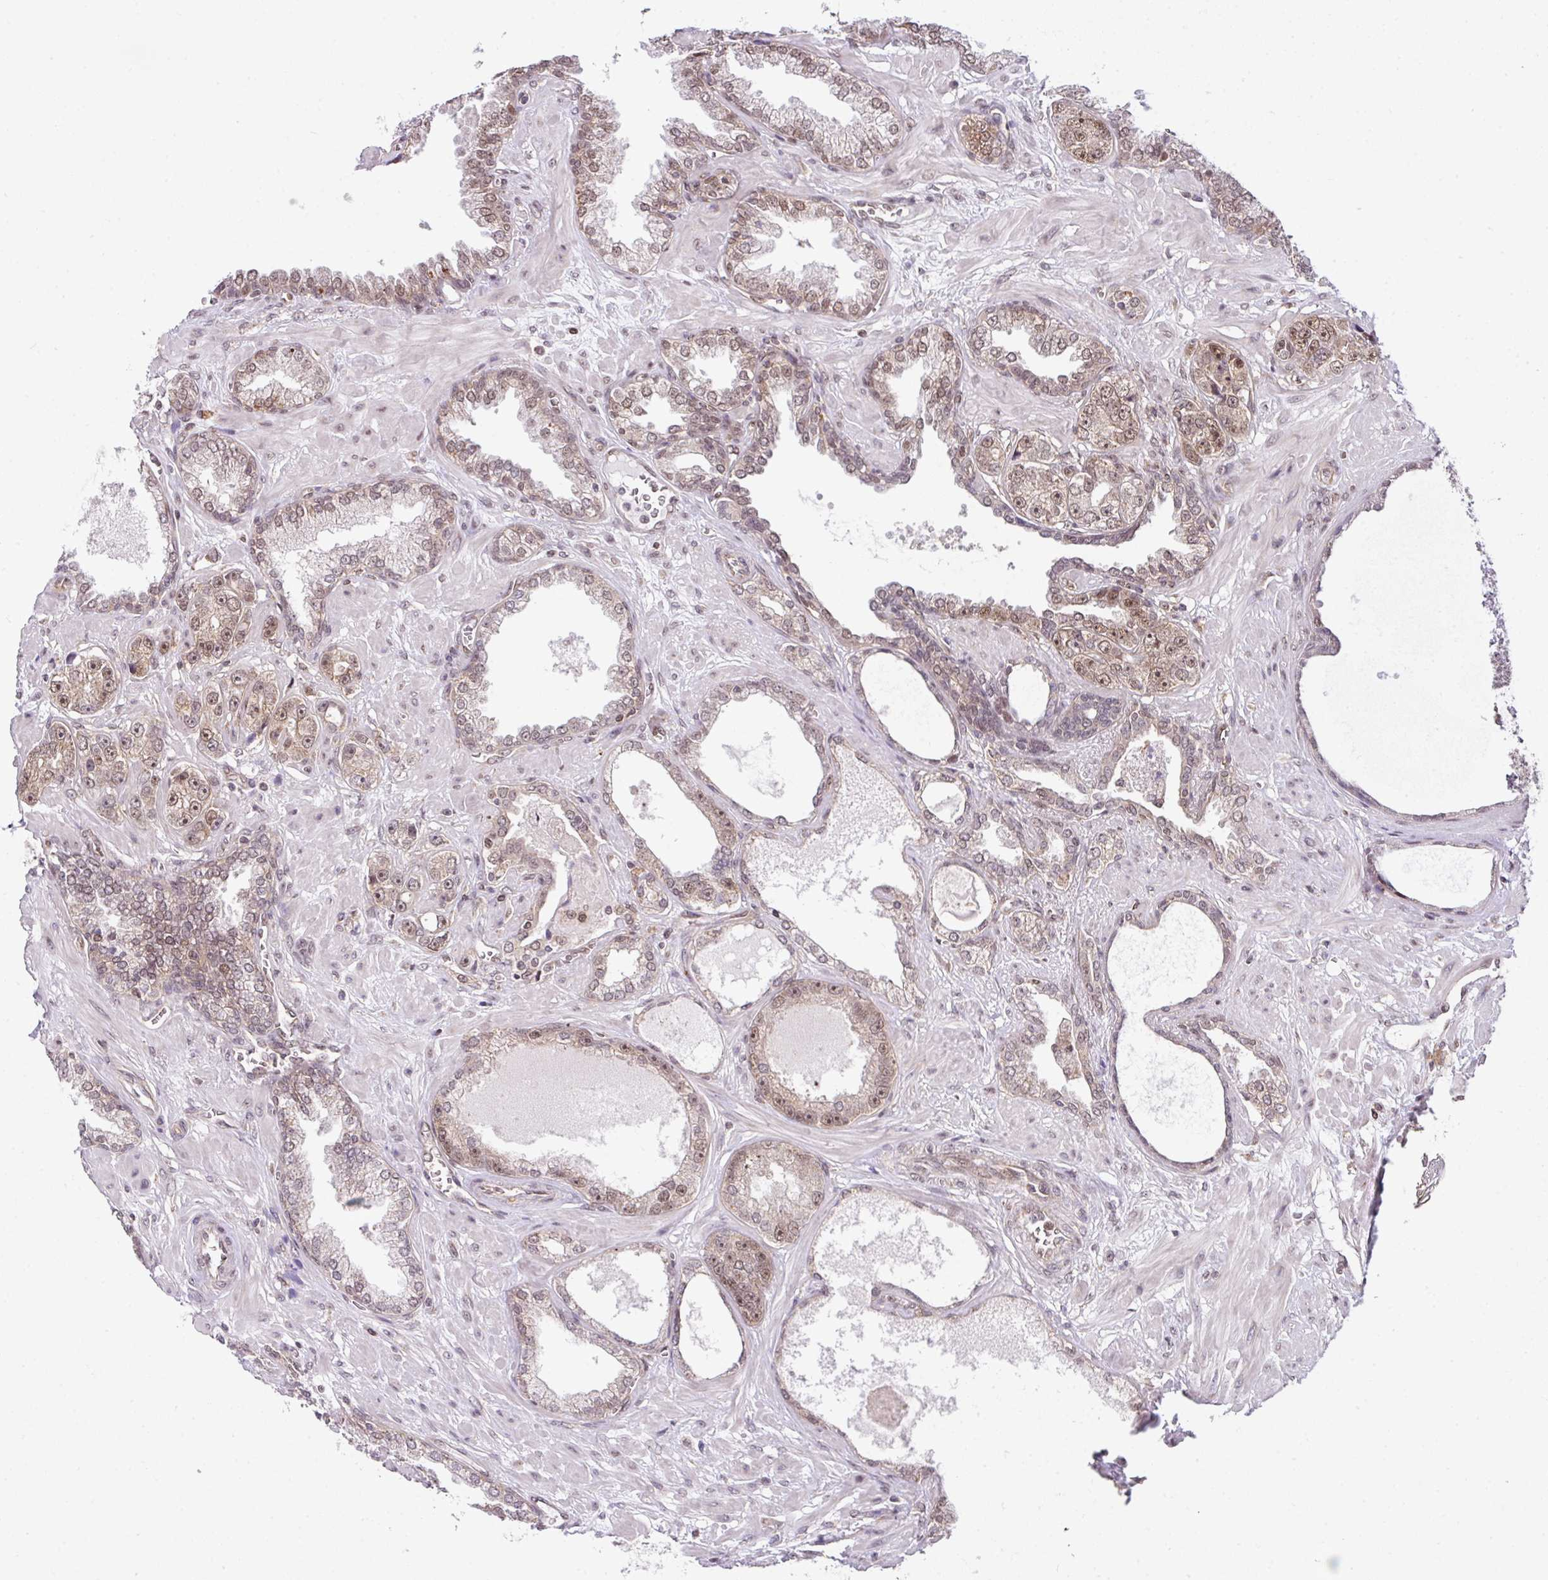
{"staining": {"intensity": "moderate", "quantity": ">75%", "location": "nuclear"}, "tissue": "prostate cancer", "cell_type": "Tumor cells", "image_type": "cancer", "snomed": [{"axis": "morphology", "description": "Adenocarcinoma, High grade"}, {"axis": "topography", "description": "Prostate"}], "caption": "Immunohistochemical staining of human prostate cancer (high-grade adenocarcinoma) exhibits medium levels of moderate nuclear protein expression in approximately >75% of tumor cells.", "gene": "PLK1", "patient": {"sex": "male", "age": 71}}